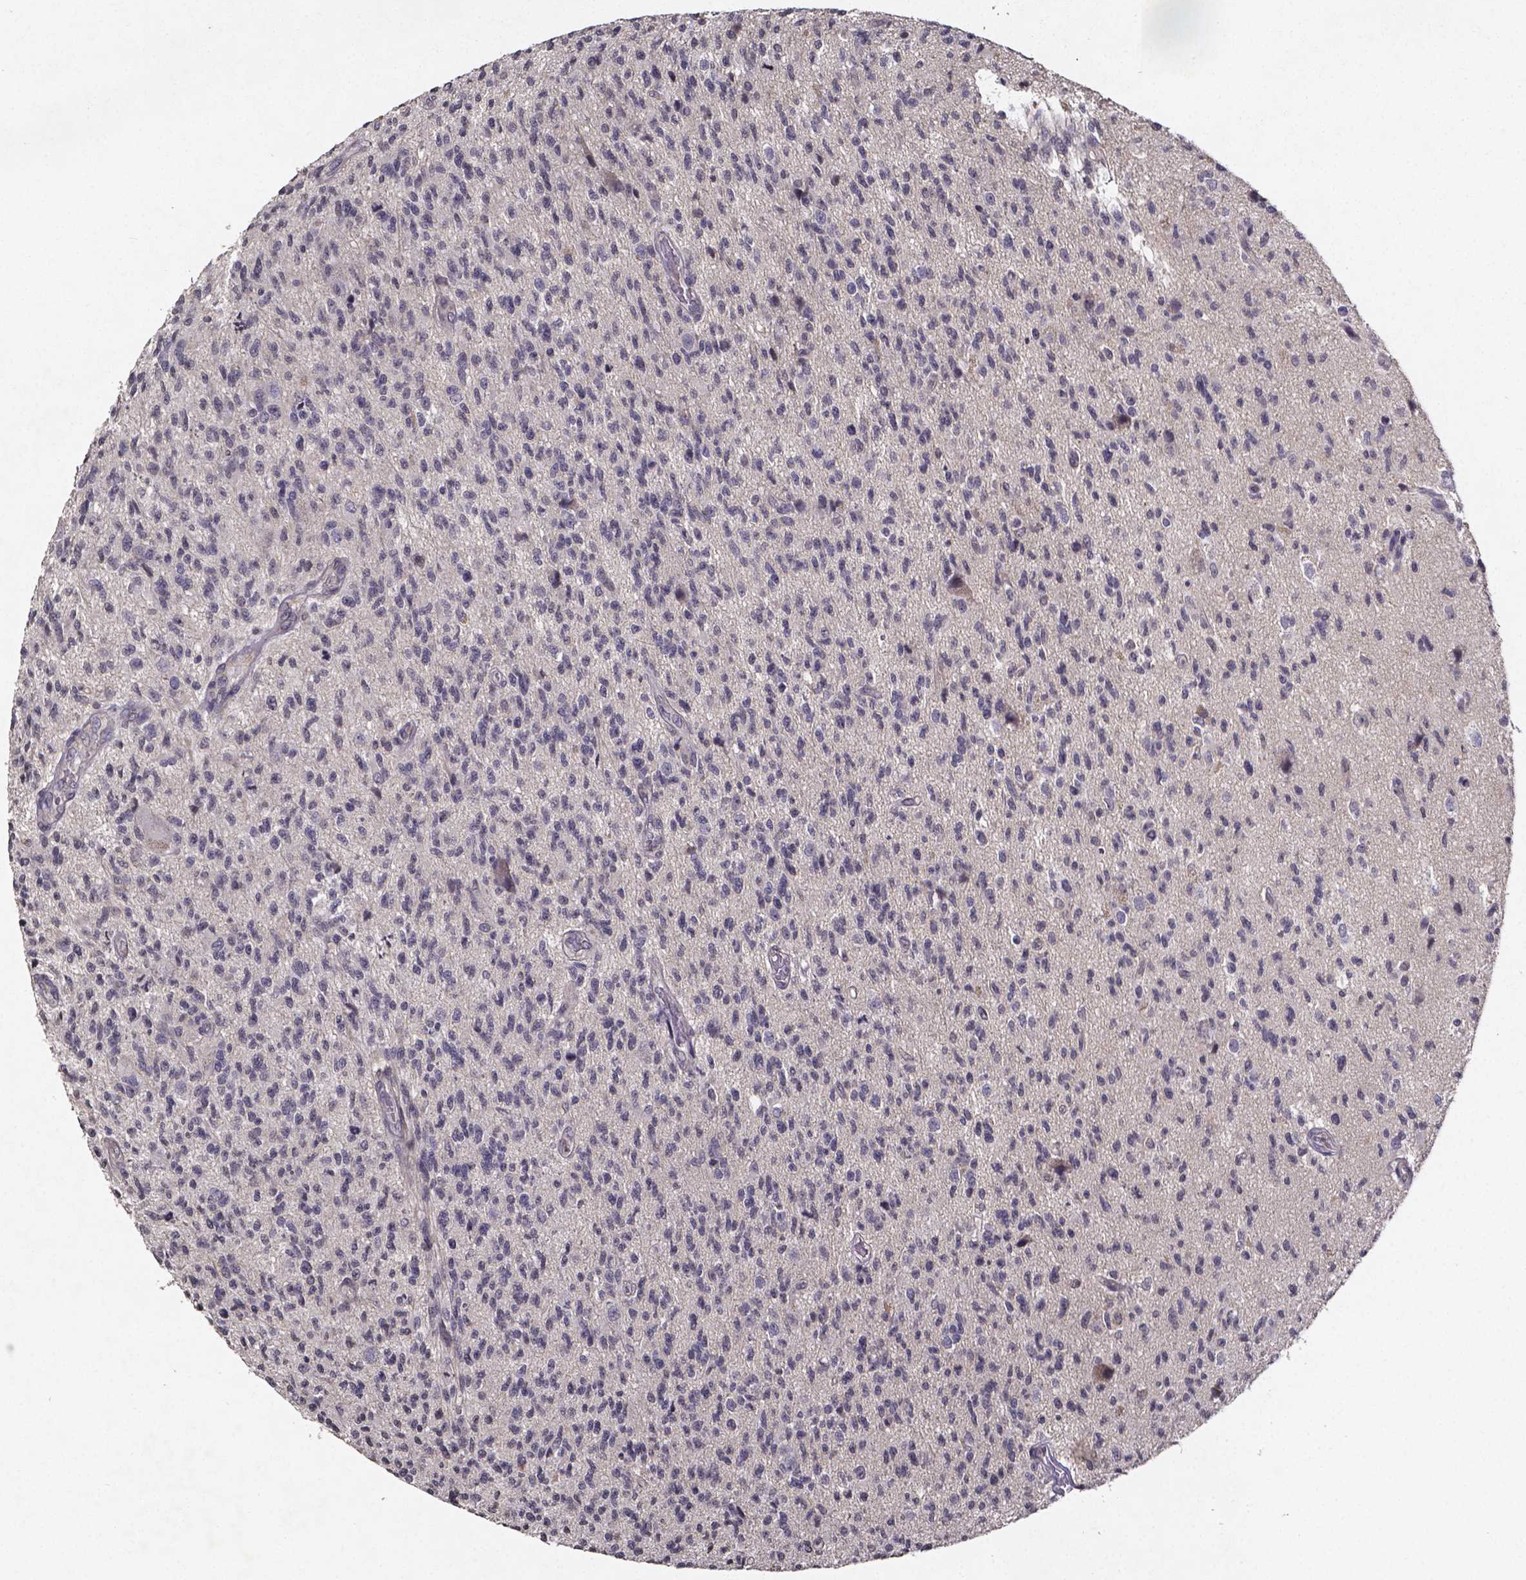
{"staining": {"intensity": "negative", "quantity": "none", "location": "none"}, "tissue": "glioma", "cell_type": "Tumor cells", "image_type": "cancer", "snomed": [{"axis": "morphology", "description": "Glioma, malignant, High grade"}, {"axis": "topography", "description": "Brain"}], "caption": "Immunohistochemical staining of human malignant glioma (high-grade) exhibits no significant expression in tumor cells.", "gene": "TP73", "patient": {"sex": "male", "age": 56}}